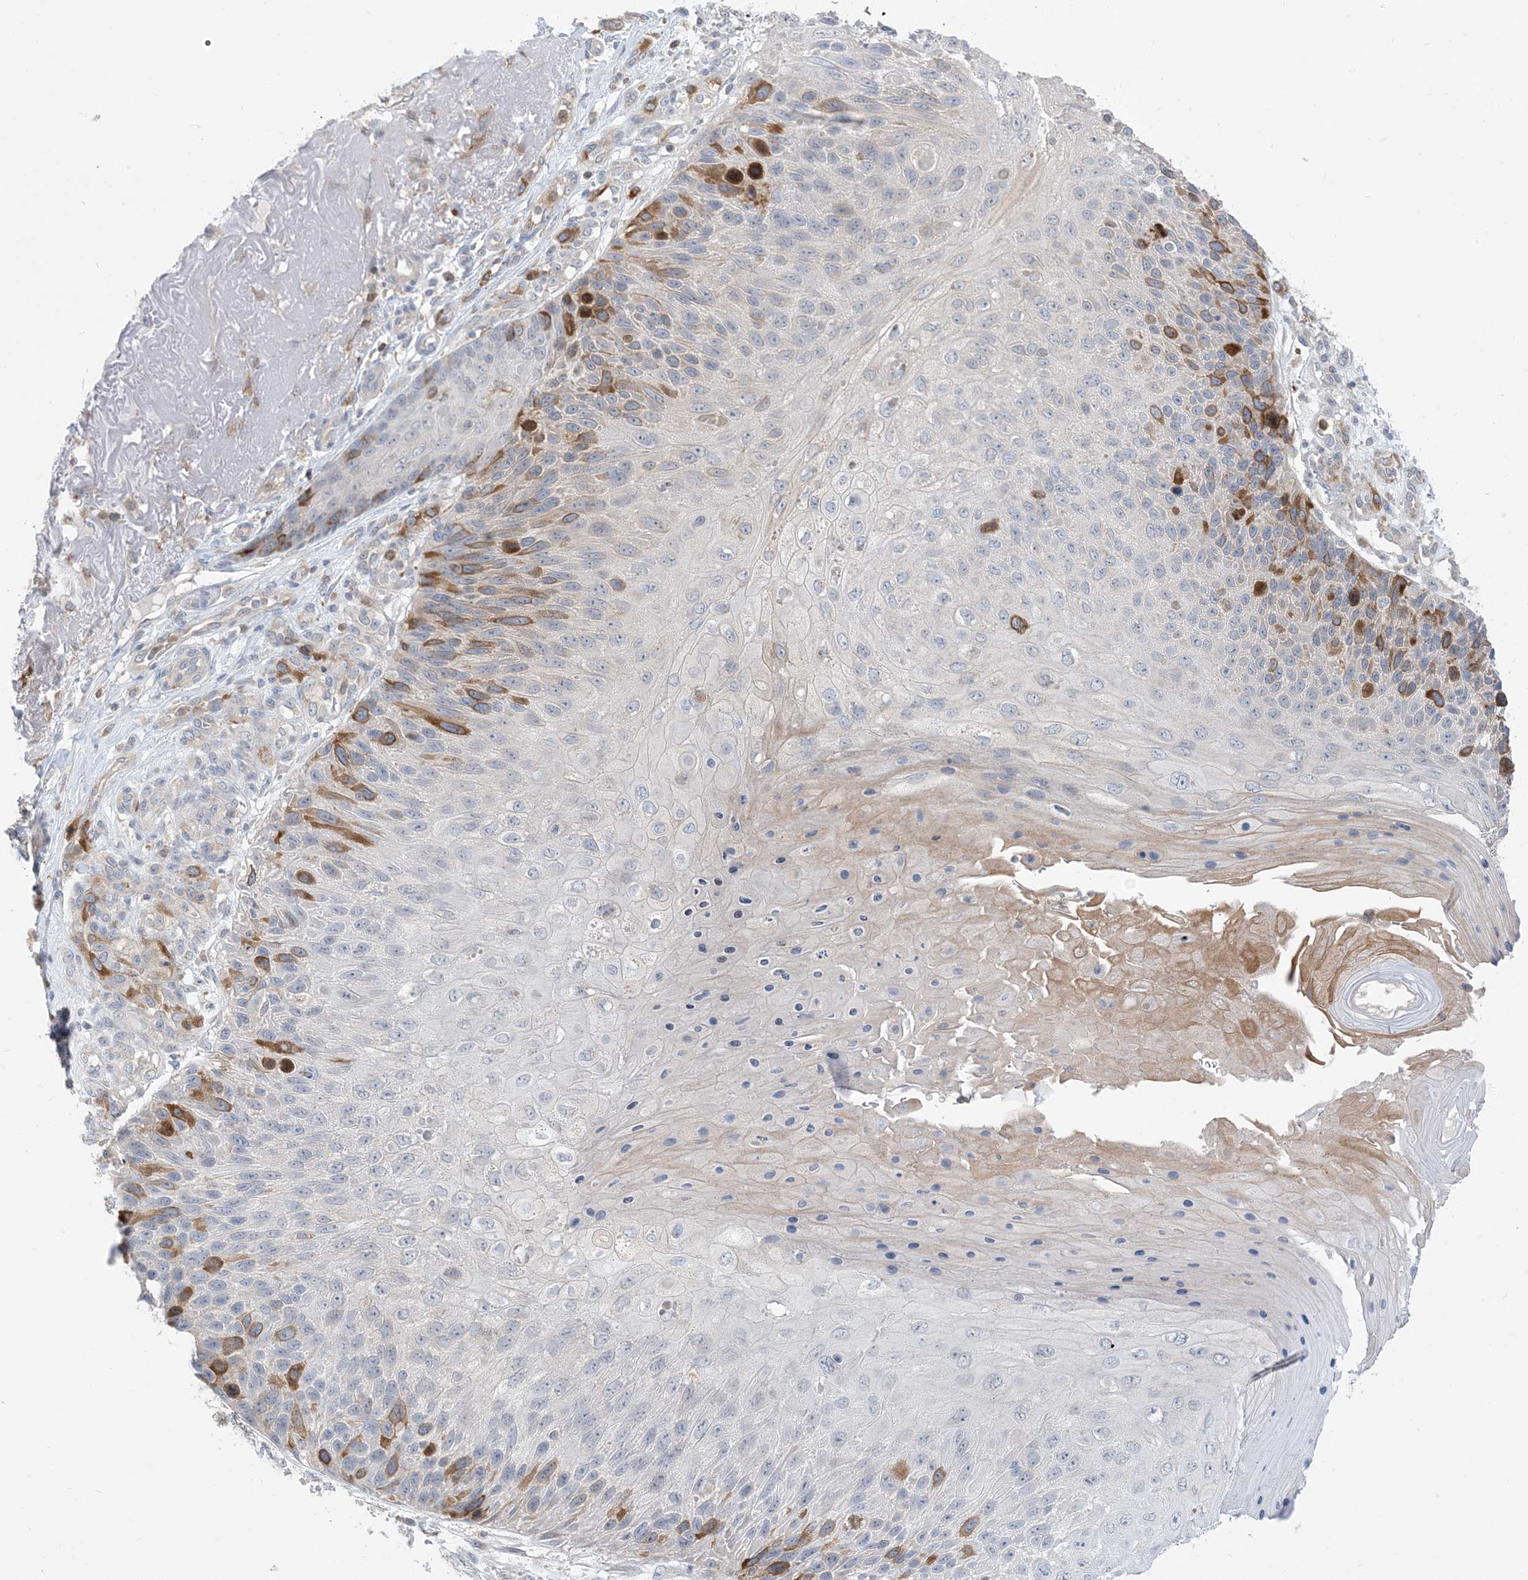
{"staining": {"intensity": "strong", "quantity": "<25%", "location": "cytoplasmic/membranous"}, "tissue": "skin cancer", "cell_type": "Tumor cells", "image_type": "cancer", "snomed": [{"axis": "morphology", "description": "Squamous cell carcinoma, NOS"}, {"axis": "topography", "description": "Skin"}], "caption": "Strong cytoplasmic/membranous staining for a protein is present in approximately <25% of tumor cells of skin squamous cell carcinoma using immunohistochemistry (IHC).", "gene": "AOC1", "patient": {"sex": "female", "age": 88}}